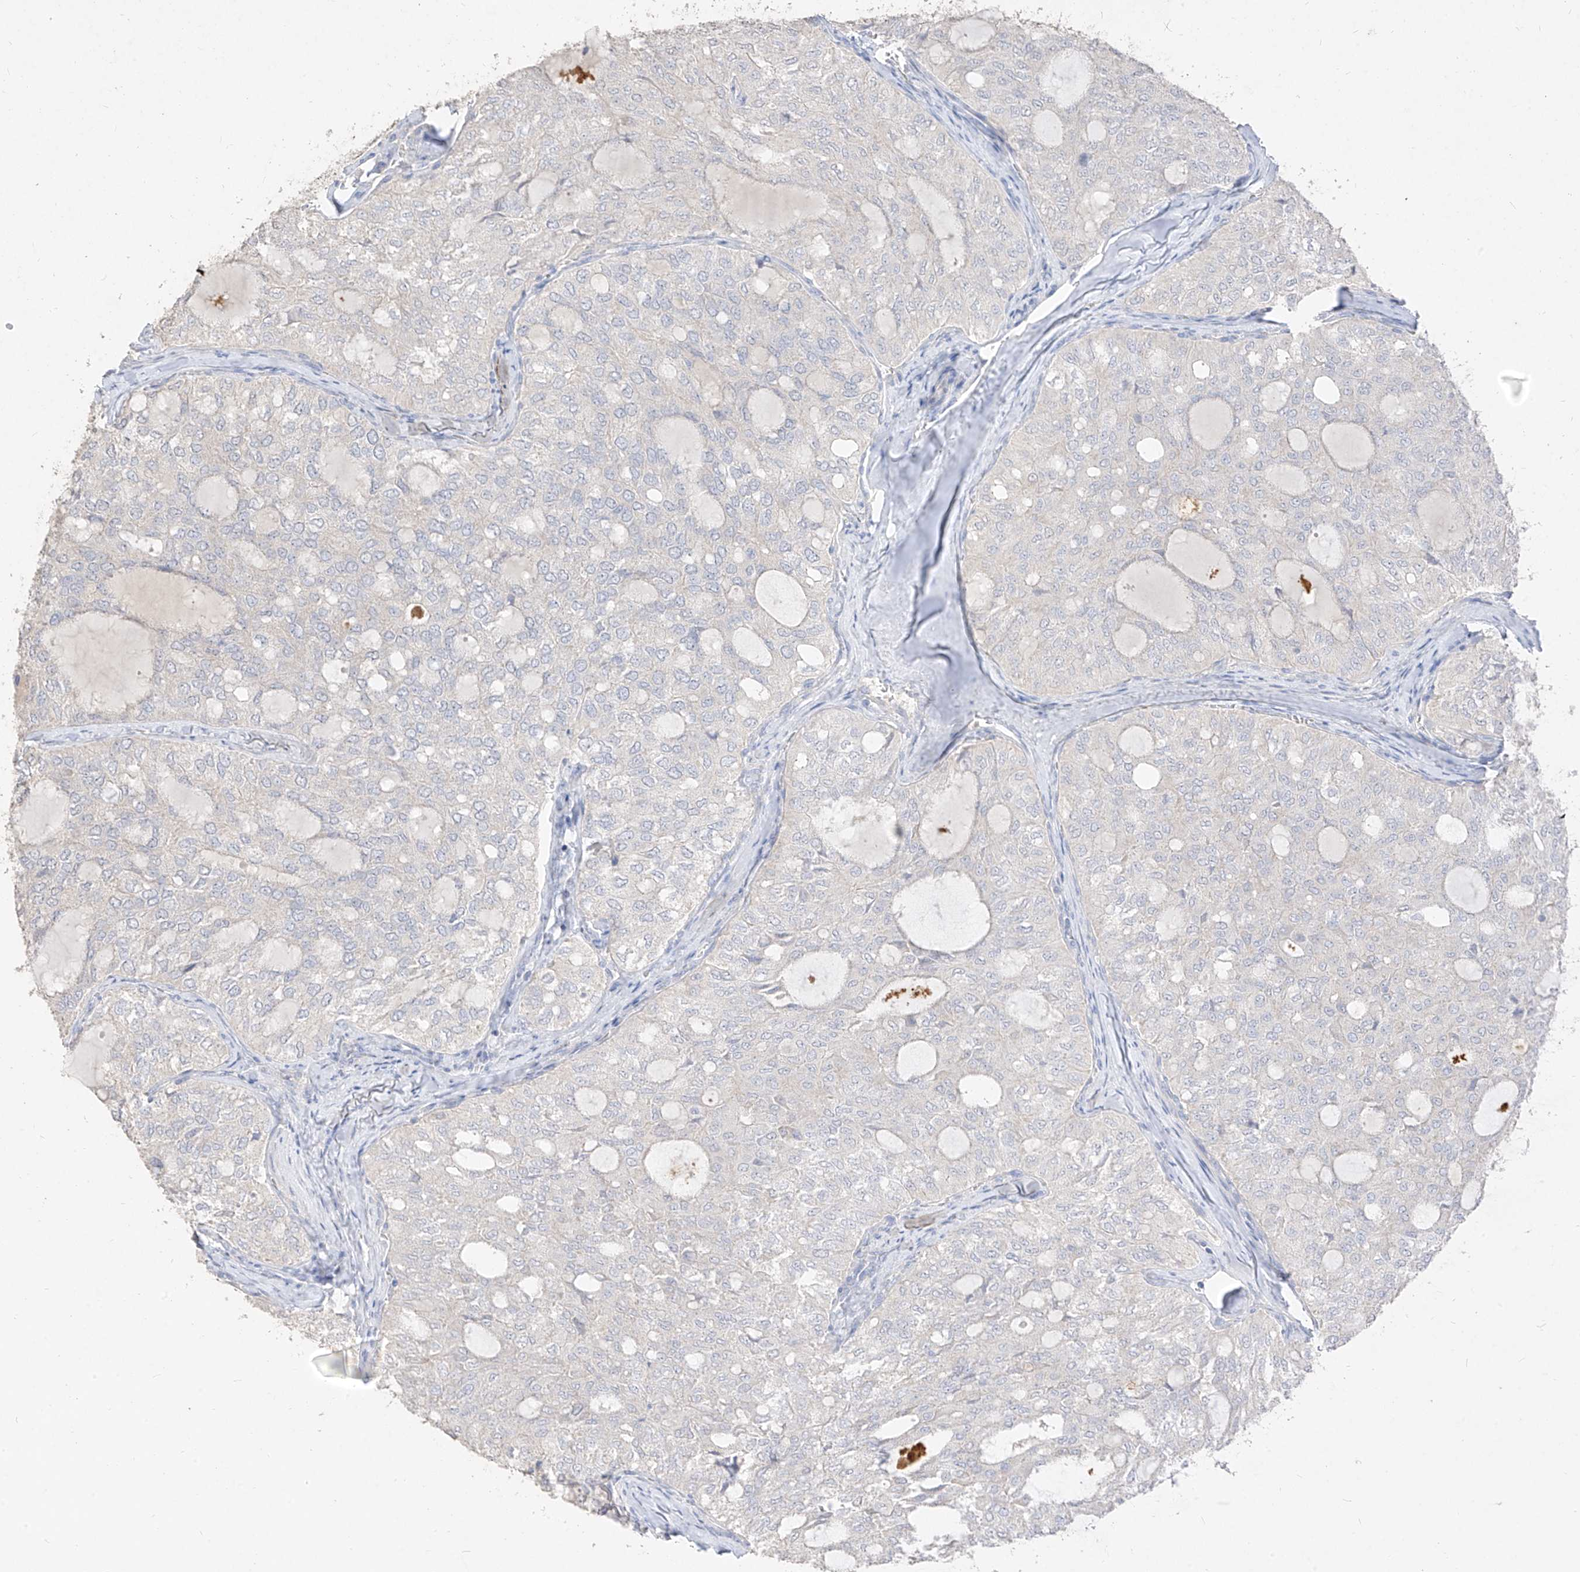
{"staining": {"intensity": "negative", "quantity": "none", "location": "none"}, "tissue": "thyroid cancer", "cell_type": "Tumor cells", "image_type": "cancer", "snomed": [{"axis": "morphology", "description": "Follicular adenoma carcinoma, NOS"}, {"axis": "topography", "description": "Thyroid gland"}], "caption": "Tumor cells are negative for protein expression in human follicular adenoma carcinoma (thyroid). (Brightfield microscopy of DAB (3,3'-diaminobenzidine) IHC at high magnification).", "gene": "ZZEF1", "patient": {"sex": "male", "age": 75}}